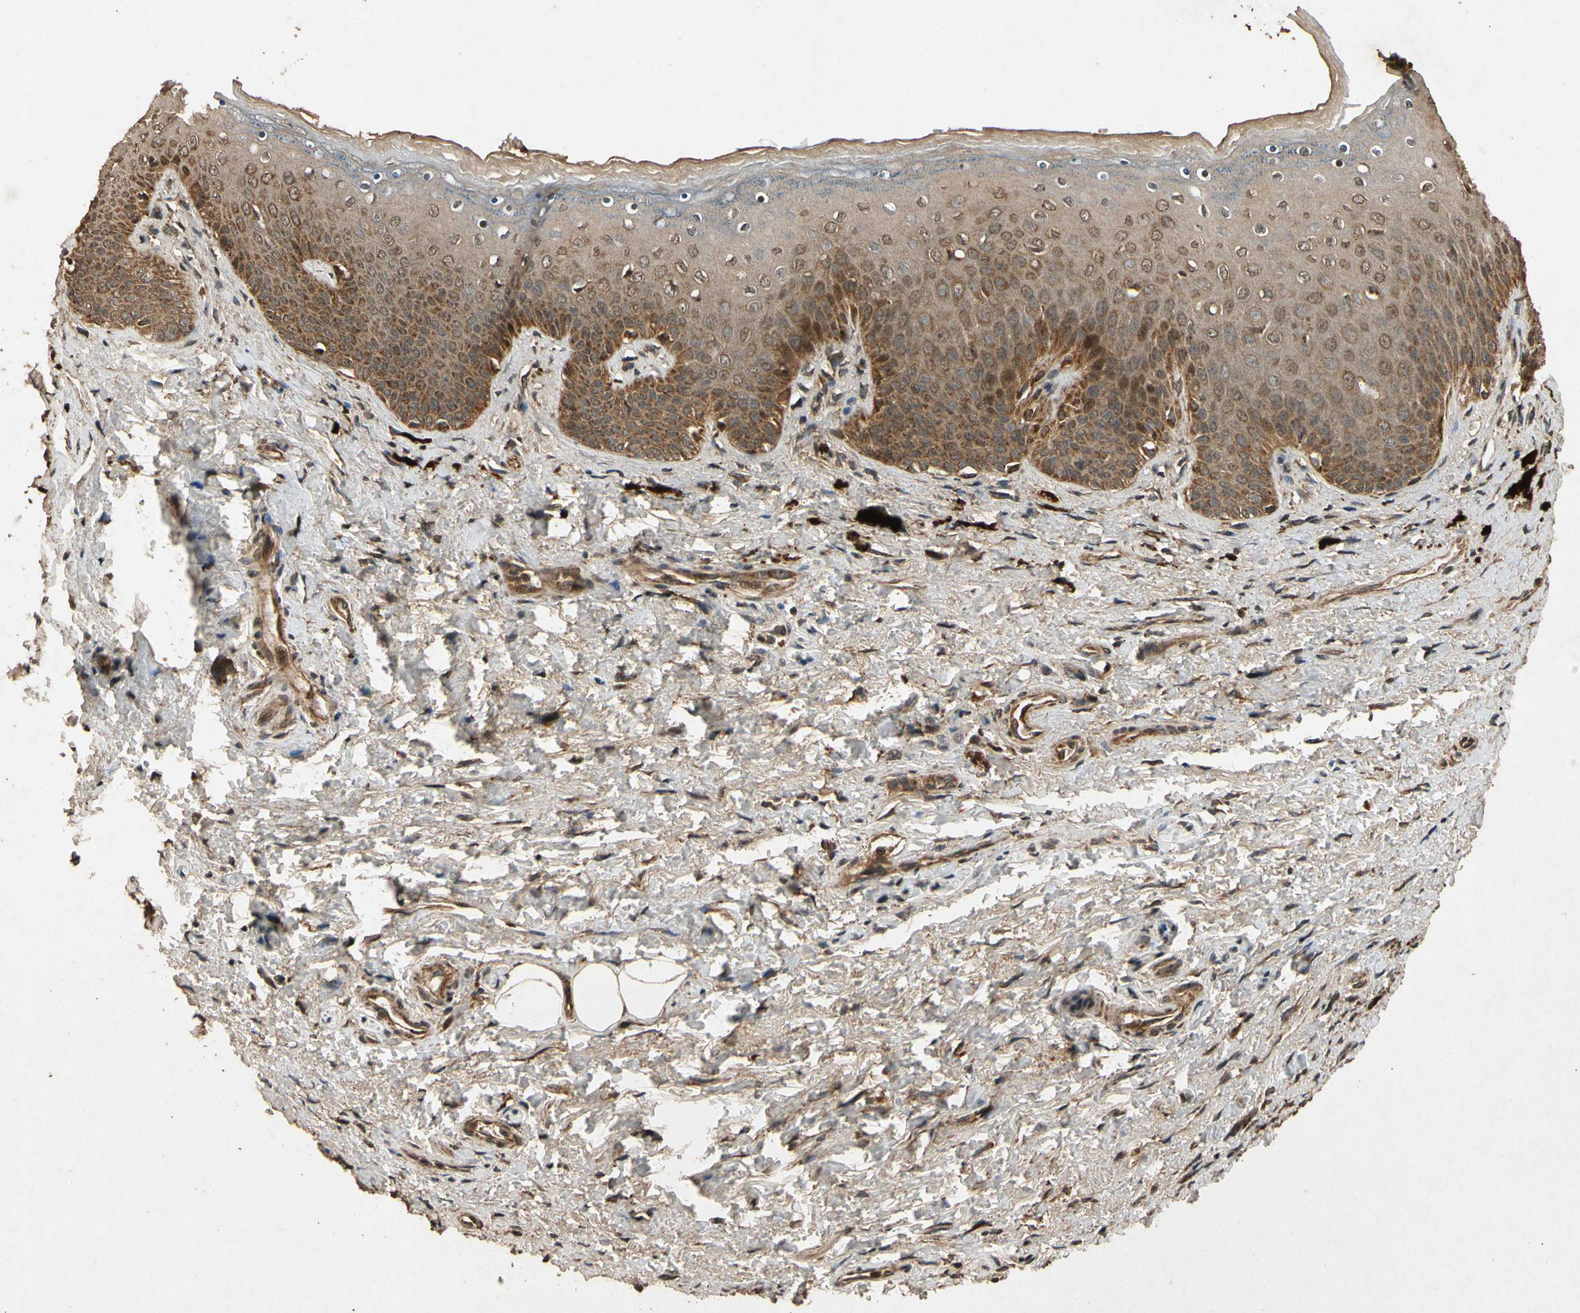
{"staining": {"intensity": "moderate", "quantity": ">75%", "location": "cytoplasmic/membranous"}, "tissue": "skin", "cell_type": "Epidermal cells", "image_type": "normal", "snomed": [{"axis": "morphology", "description": "Normal tissue, NOS"}, {"axis": "topography", "description": "Anal"}], "caption": "Benign skin shows moderate cytoplasmic/membranous staining in about >75% of epidermal cells.", "gene": "TXN2", "patient": {"sex": "female", "age": 46}}